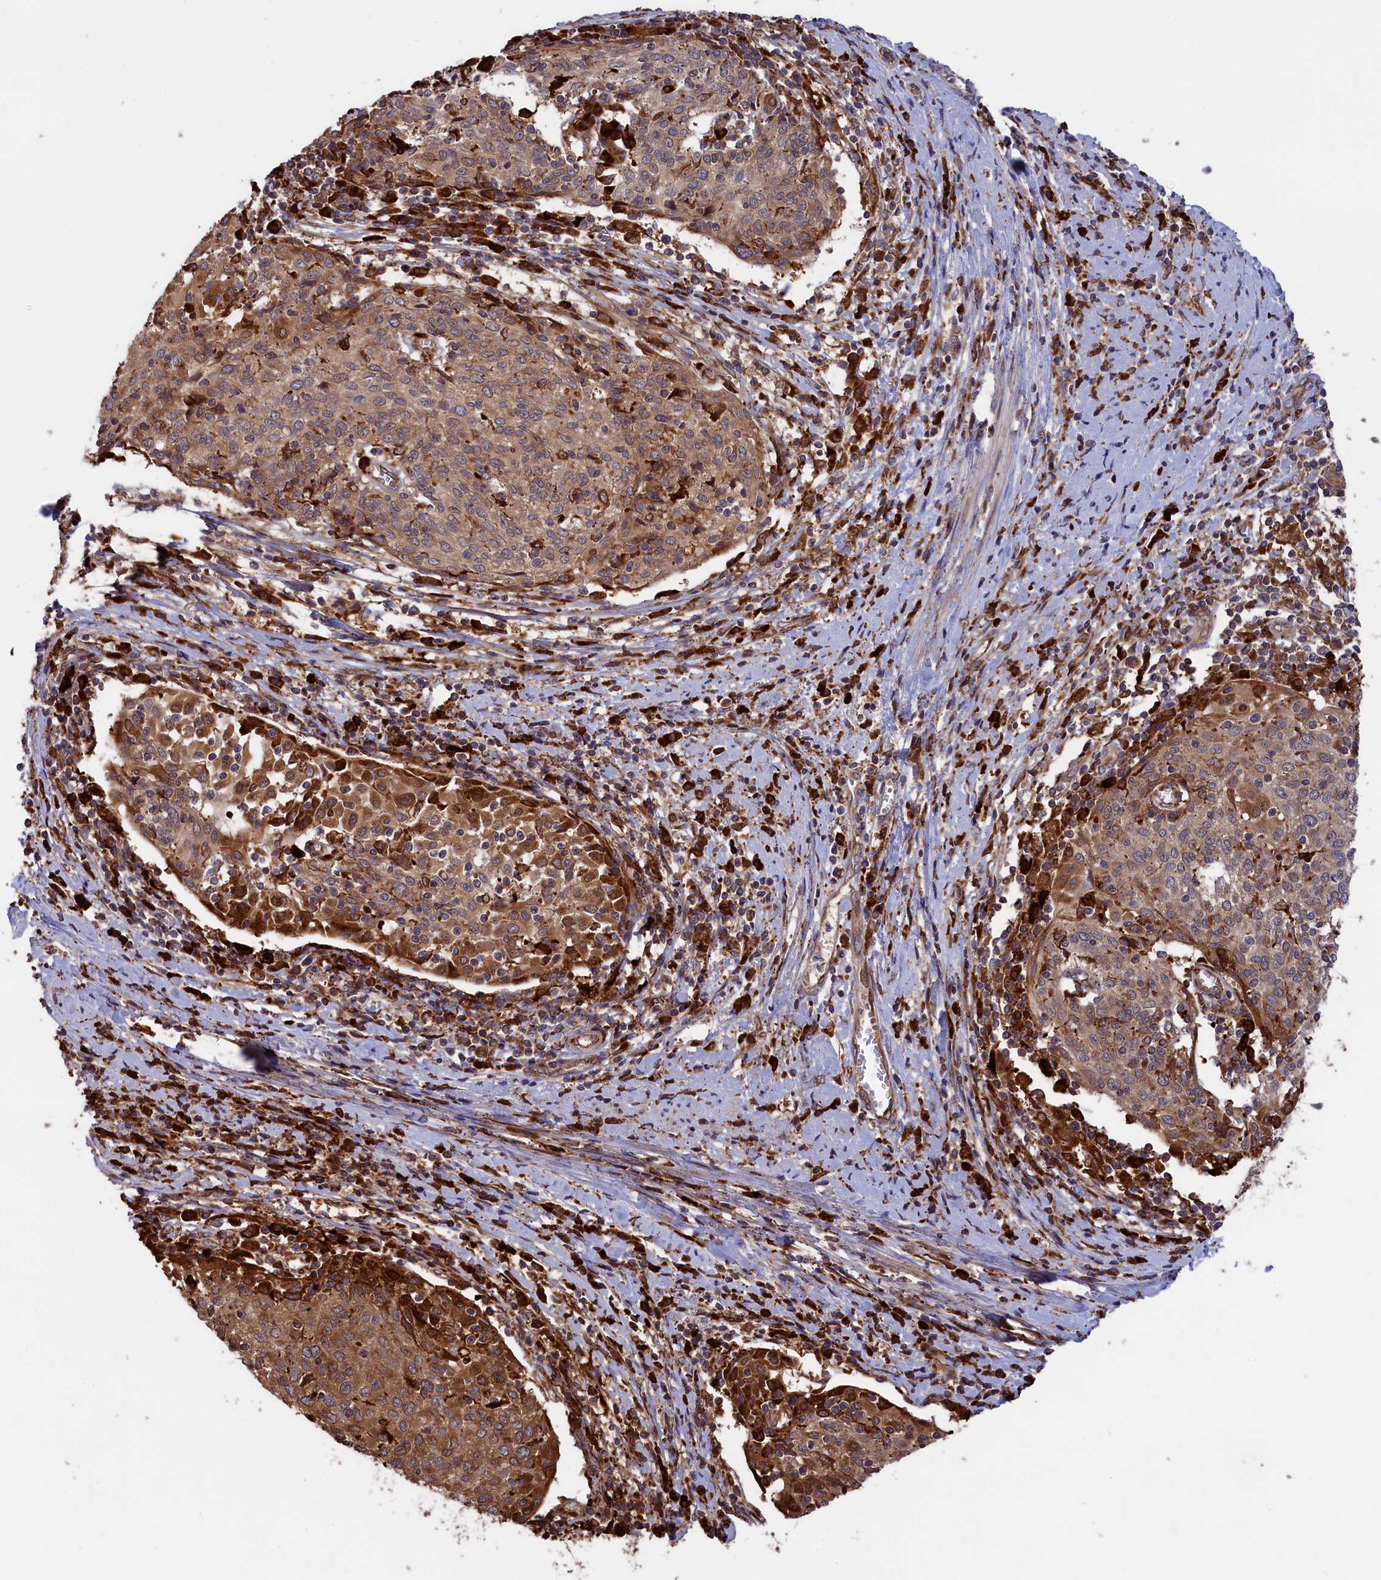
{"staining": {"intensity": "moderate", "quantity": ">75%", "location": "cytoplasmic/membranous"}, "tissue": "cervical cancer", "cell_type": "Tumor cells", "image_type": "cancer", "snomed": [{"axis": "morphology", "description": "Squamous cell carcinoma, NOS"}, {"axis": "topography", "description": "Cervix"}], "caption": "A medium amount of moderate cytoplasmic/membranous expression is identified in approximately >75% of tumor cells in cervical squamous cell carcinoma tissue.", "gene": "PLA2G4C", "patient": {"sex": "female", "age": 52}}